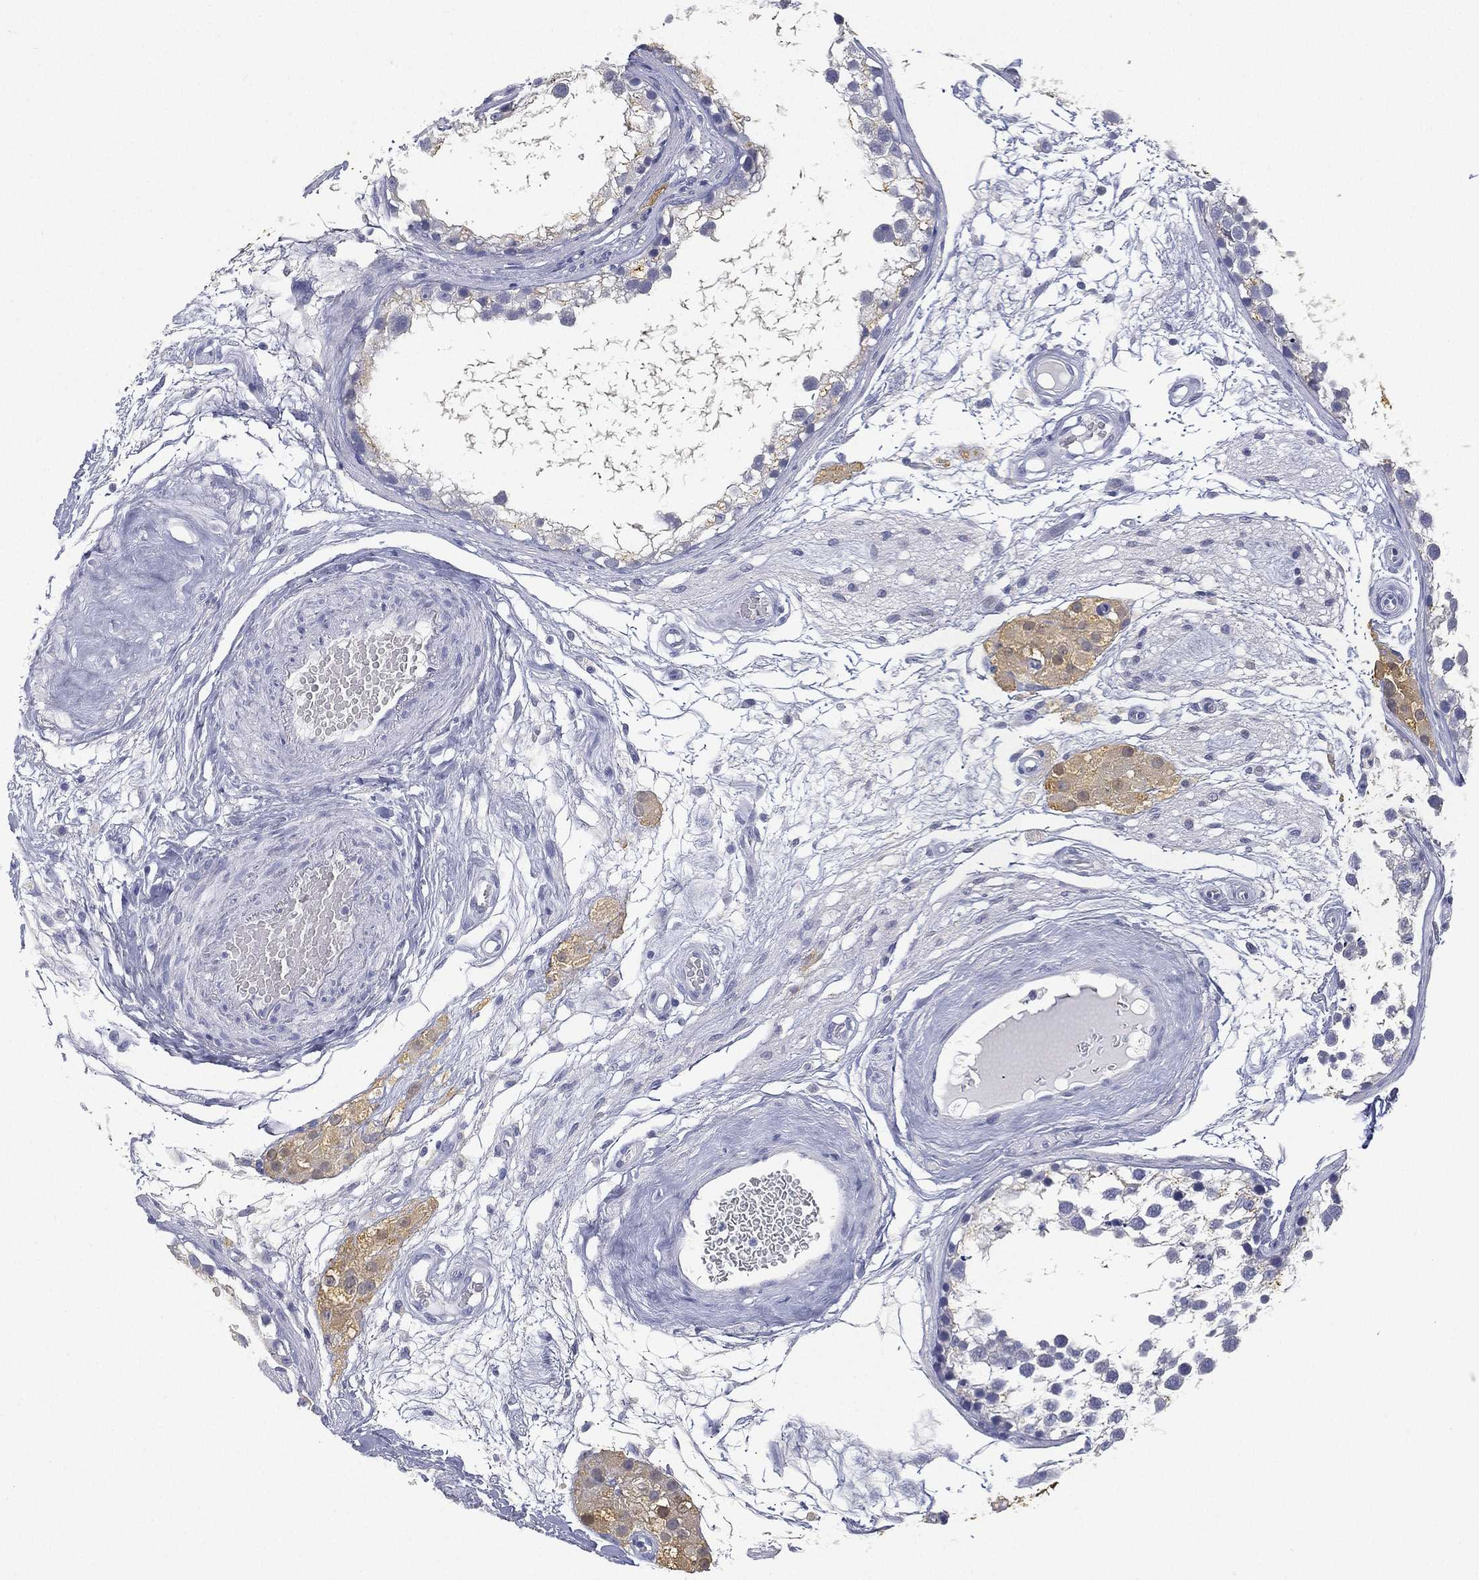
{"staining": {"intensity": "negative", "quantity": "none", "location": "none"}, "tissue": "testis", "cell_type": "Cells in seminiferous ducts", "image_type": "normal", "snomed": [{"axis": "morphology", "description": "Normal tissue, NOS"}, {"axis": "morphology", "description": "Seminoma, NOS"}, {"axis": "topography", "description": "Testis"}], "caption": "Testis stained for a protein using immunohistochemistry (IHC) exhibits no positivity cells in seminiferous ducts.", "gene": "FMO1", "patient": {"sex": "male", "age": 65}}